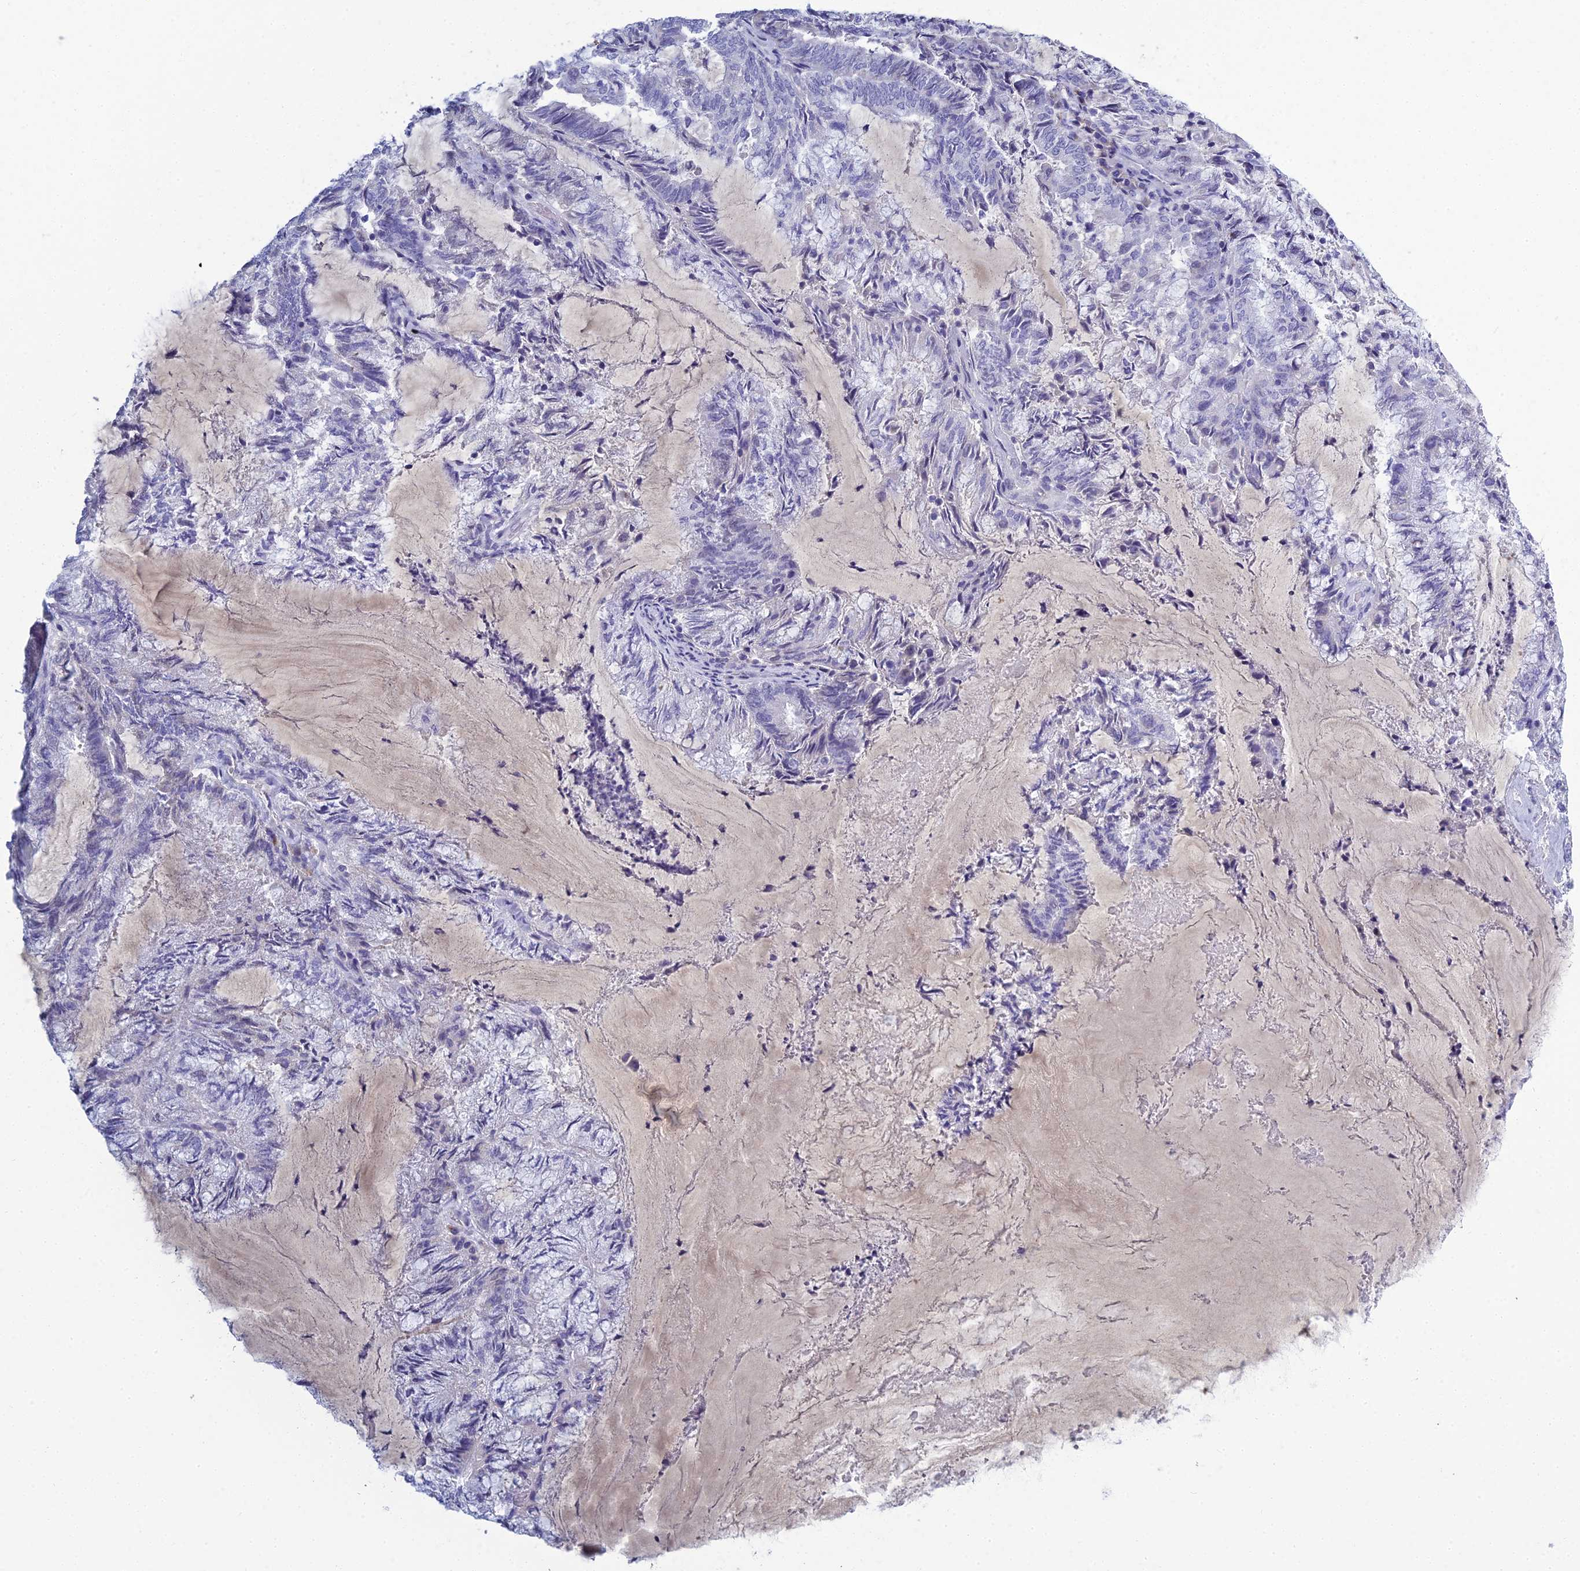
{"staining": {"intensity": "negative", "quantity": "none", "location": "none"}, "tissue": "endometrial cancer", "cell_type": "Tumor cells", "image_type": "cancer", "snomed": [{"axis": "morphology", "description": "Adenocarcinoma, NOS"}, {"axis": "topography", "description": "Endometrium"}], "caption": "DAB immunohistochemical staining of human endometrial cancer (adenocarcinoma) demonstrates no significant staining in tumor cells.", "gene": "MUC13", "patient": {"sex": "female", "age": 80}}